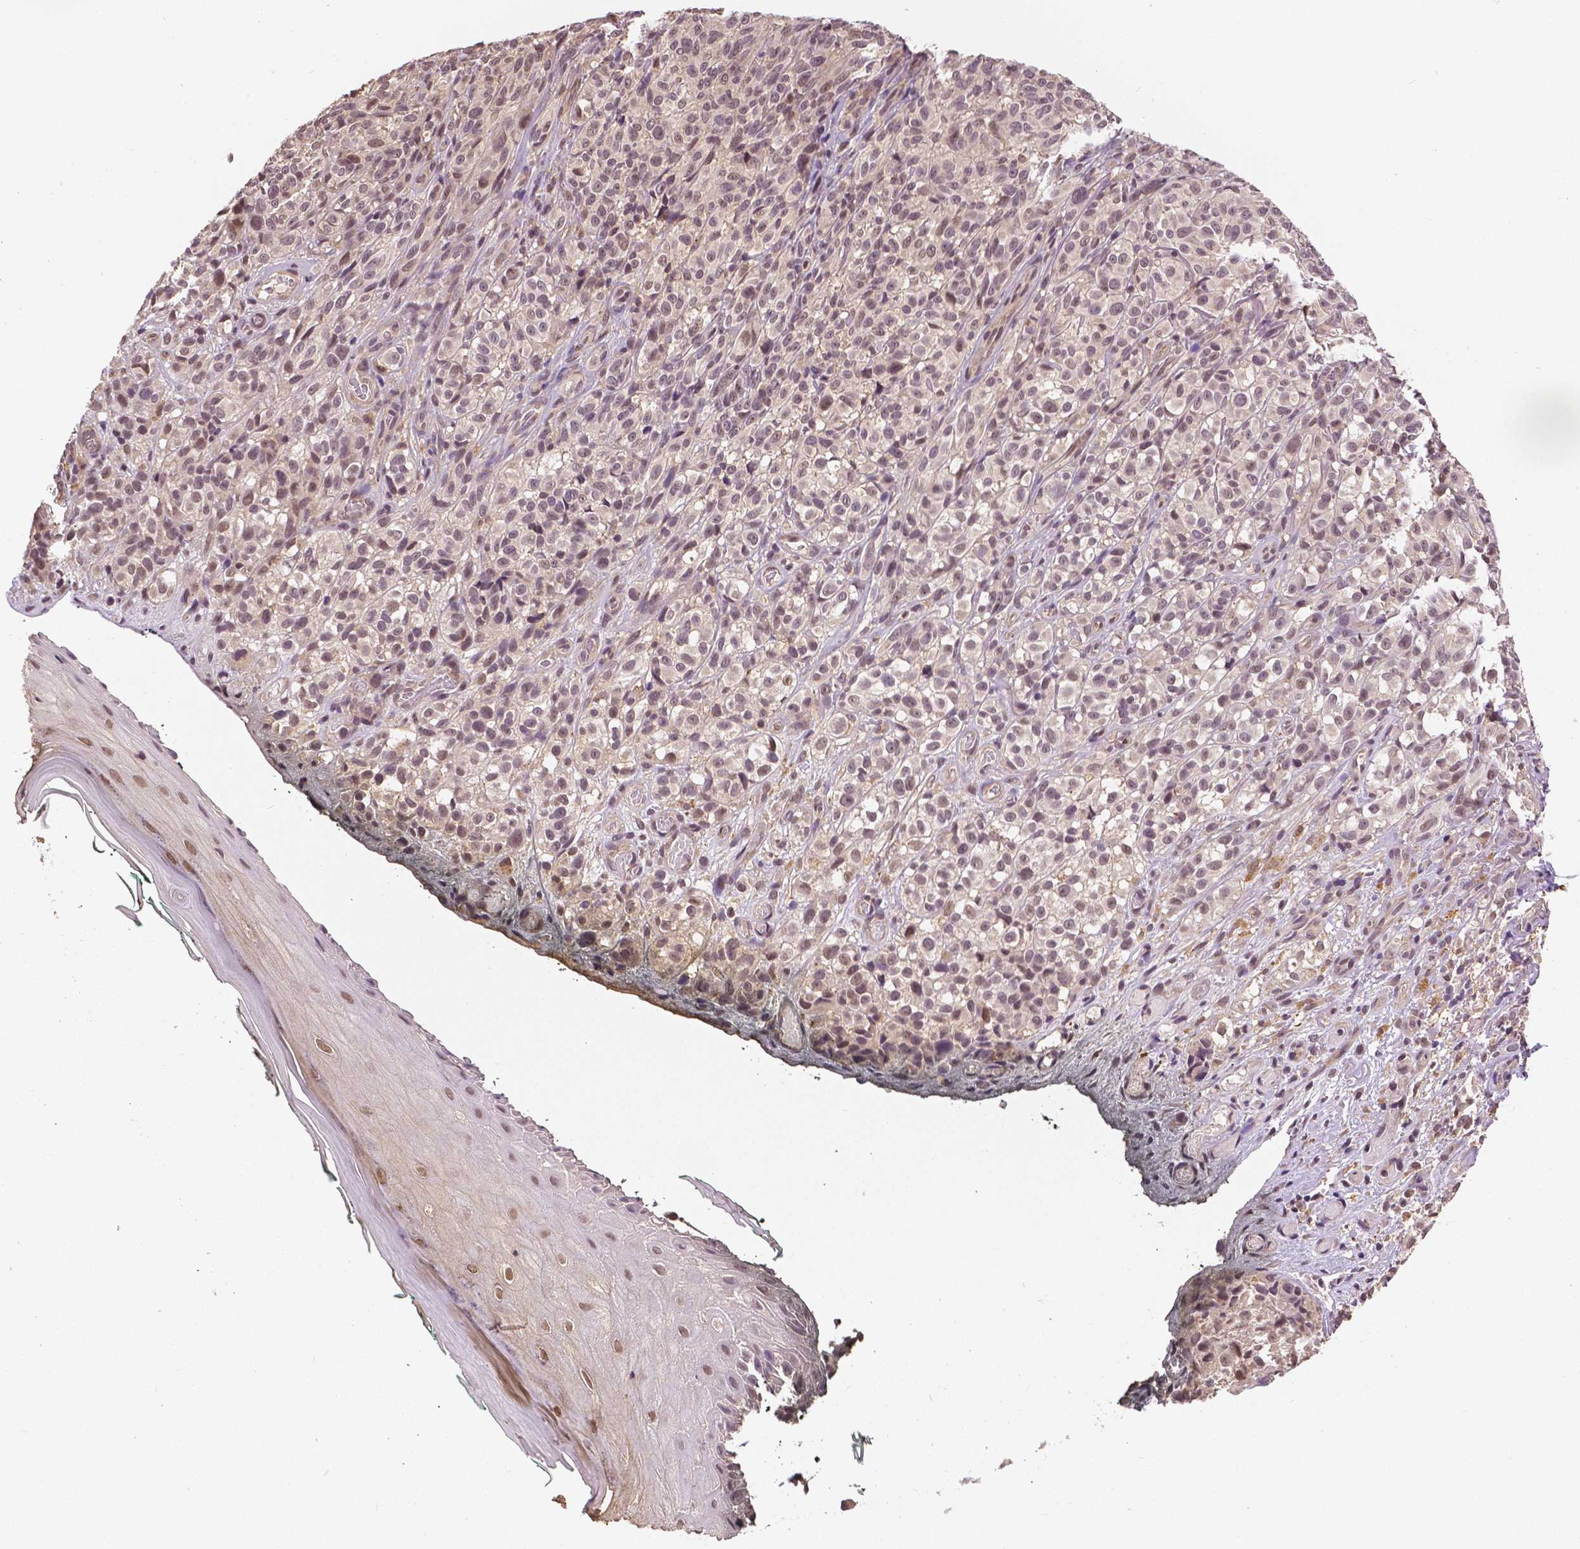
{"staining": {"intensity": "weak", "quantity": ">75%", "location": "nuclear"}, "tissue": "melanoma", "cell_type": "Tumor cells", "image_type": "cancer", "snomed": [{"axis": "morphology", "description": "Malignant melanoma, NOS"}, {"axis": "topography", "description": "Skin"}], "caption": "High-magnification brightfield microscopy of malignant melanoma stained with DAB (brown) and counterstained with hematoxylin (blue). tumor cells exhibit weak nuclear staining is seen in about>75% of cells.", "gene": "MAP1LC3B", "patient": {"sex": "female", "age": 85}}